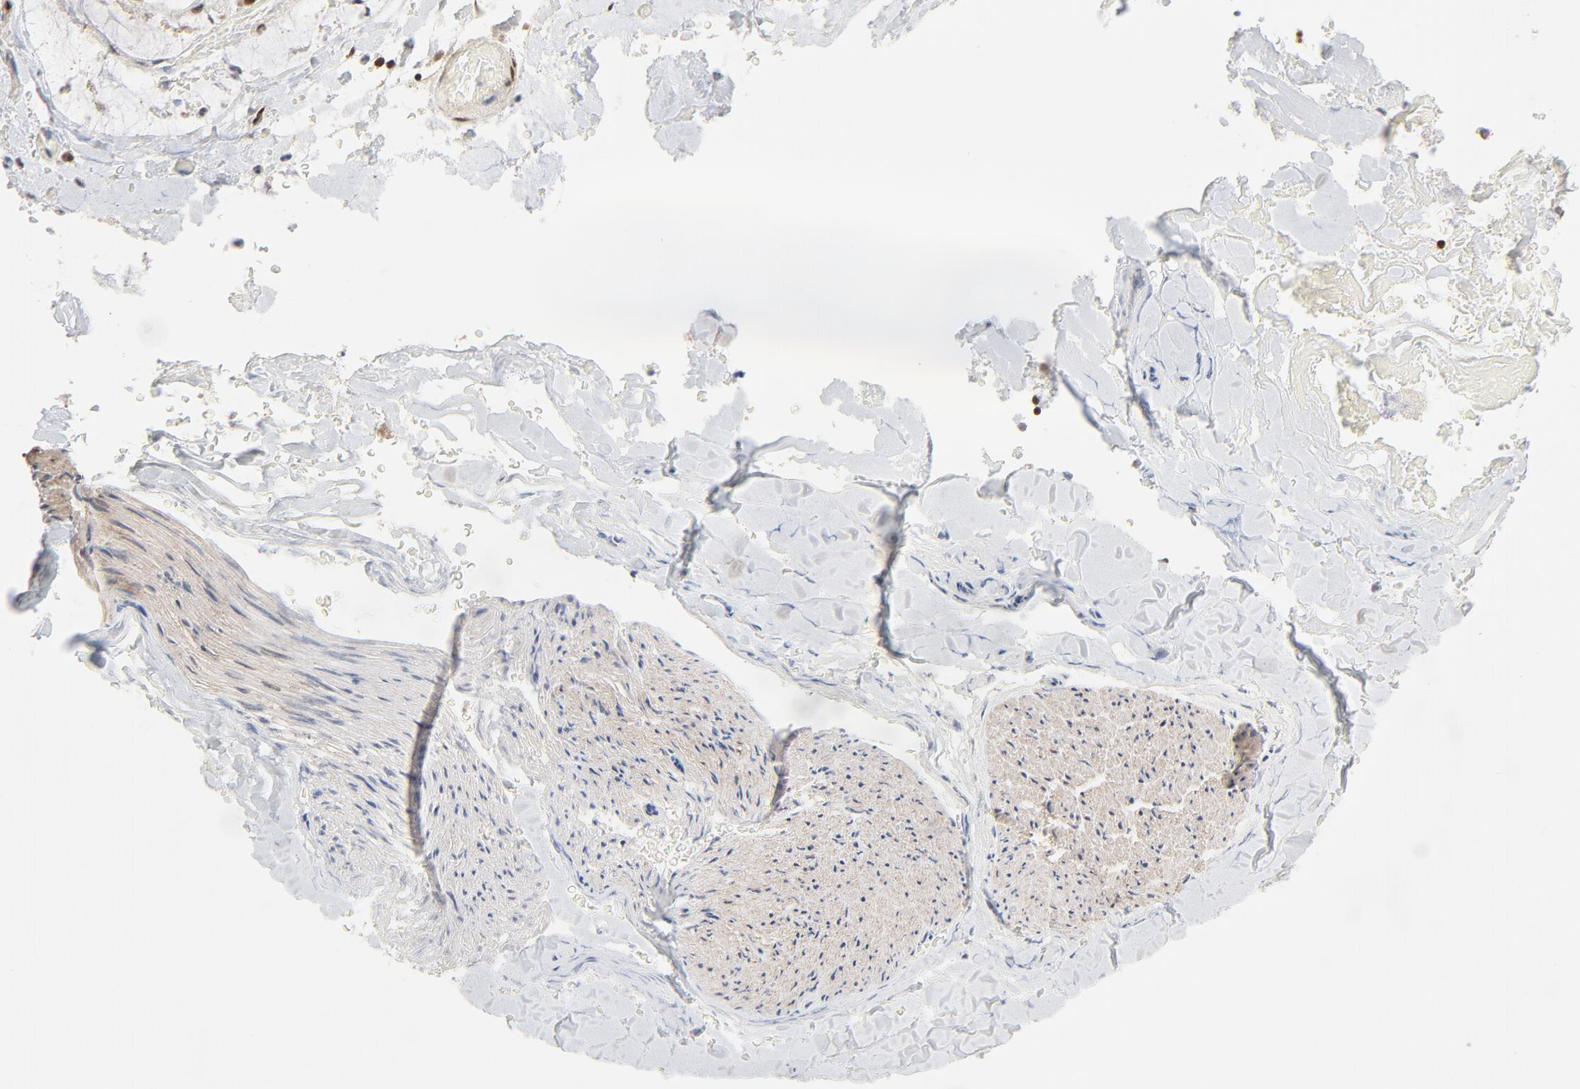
{"staining": {"intensity": "moderate", "quantity": ">75%", "location": "nuclear"}, "tissue": "adipose tissue", "cell_type": "Adipocytes", "image_type": "normal", "snomed": [{"axis": "morphology", "description": "Normal tissue, NOS"}, {"axis": "morphology", "description": "Cholangiocarcinoma"}, {"axis": "topography", "description": "Liver"}, {"axis": "topography", "description": "Peripheral nerve tissue"}], "caption": "A photomicrograph showing moderate nuclear staining in about >75% of adipocytes in normal adipose tissue, as visualized by brown immunohistochemical staining.", "gene": "GTF2I", "patient": {"sex": "male", "age": 50}}